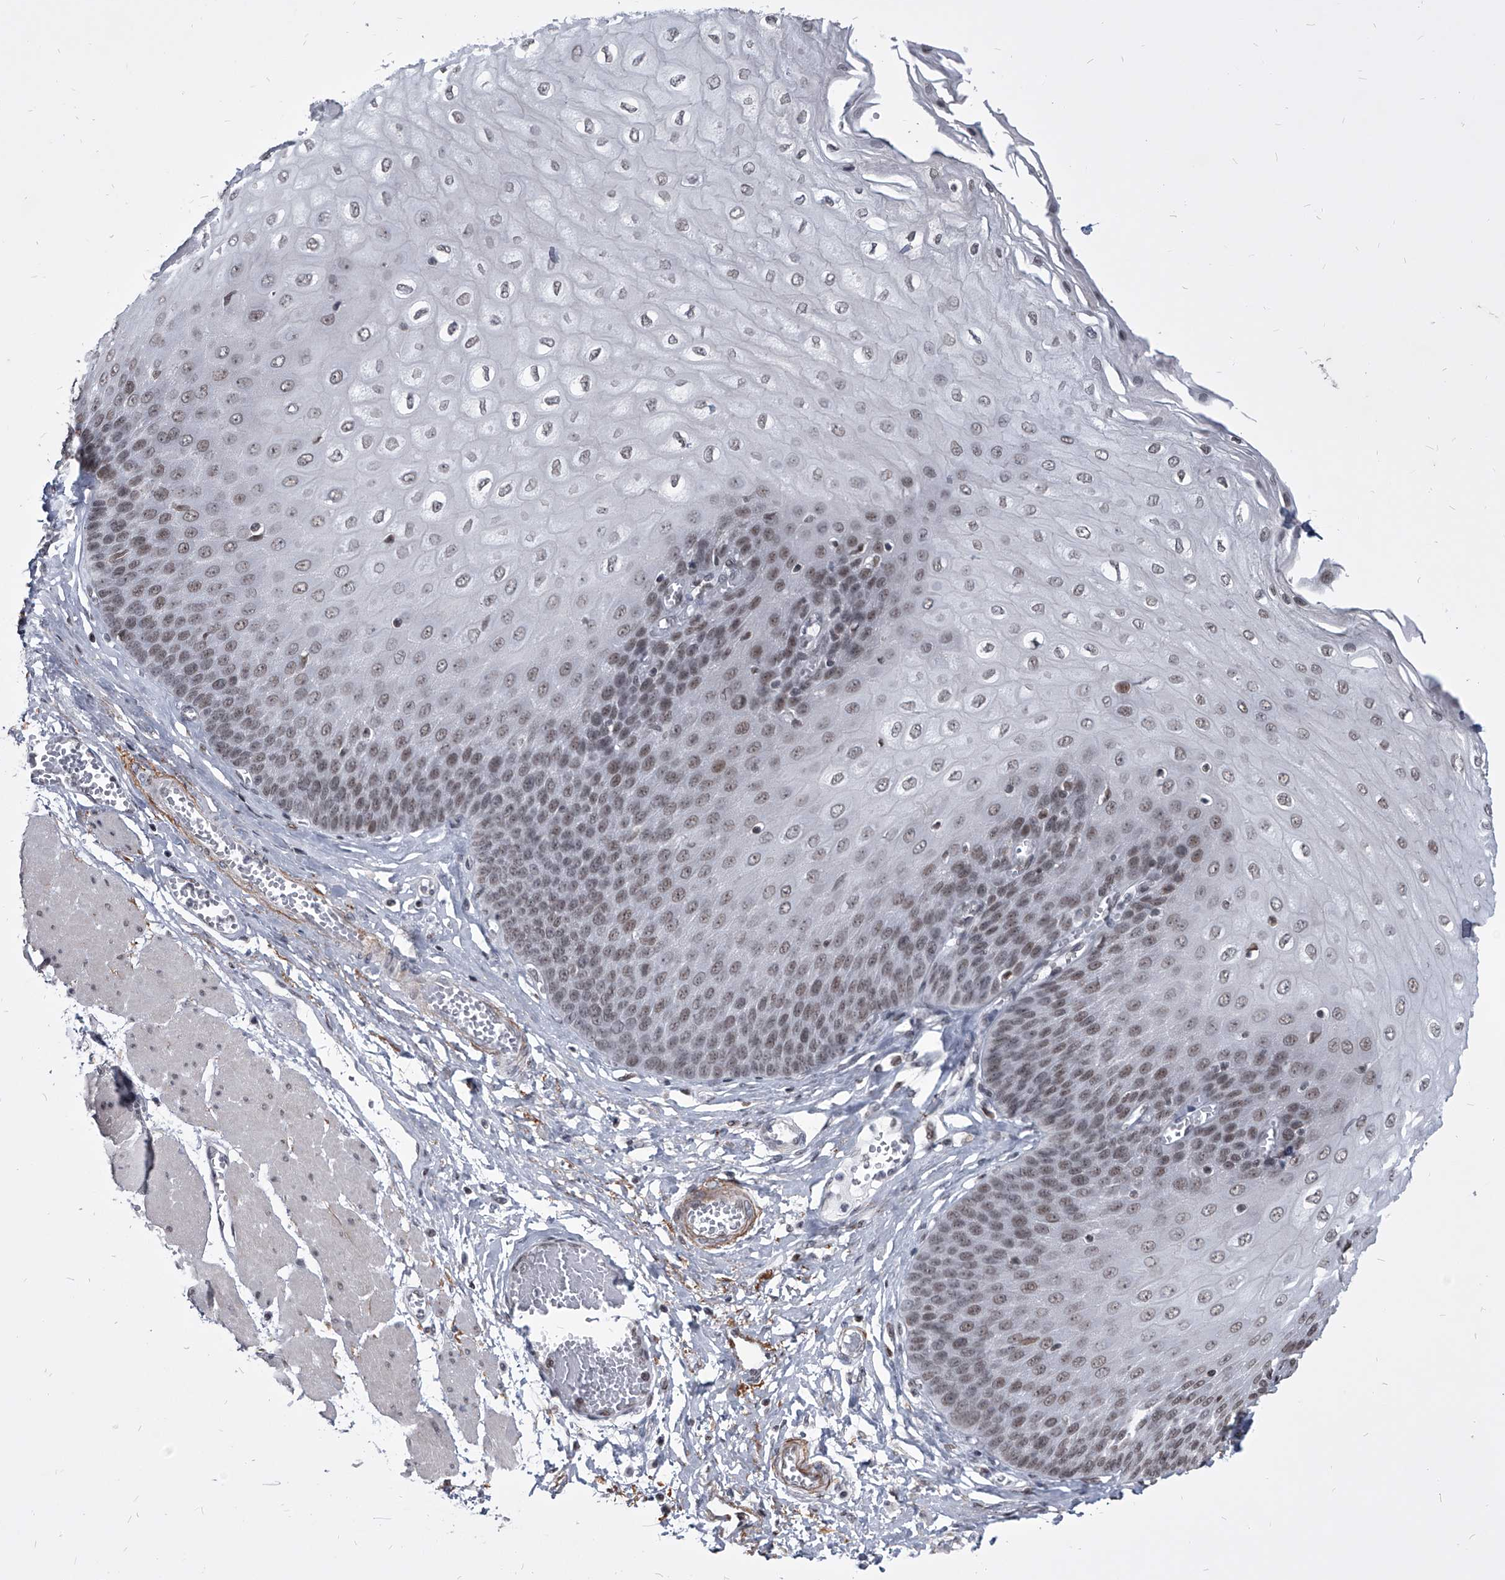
{"staining": {"intensity": "moderate", "quantity": "25%-75%", "location": "nuclear"}, "tissue": "esophagus", "cell_type": "Squamous epithelial cells", "image_type": "normal", "snomed": [{"axis": "morphology", "description": "Normal tissue, NOS"}, {"axis": "topography", "description": "Esophagus"}], "caption": "Immunohistochemistry (IHC) staining of normal esophagus, which reveals medium levels of moderate nuclear staining in approximately 25%-75% of squamous epithelial cells indicating moderate nuclear protein staining. The staining was performed using DAB (brown) for protein detection and nuclei were counterstained in hematoxylin (blue).", "gene": "PPIL4", "patient": {"sex": "male", "age": 60}}